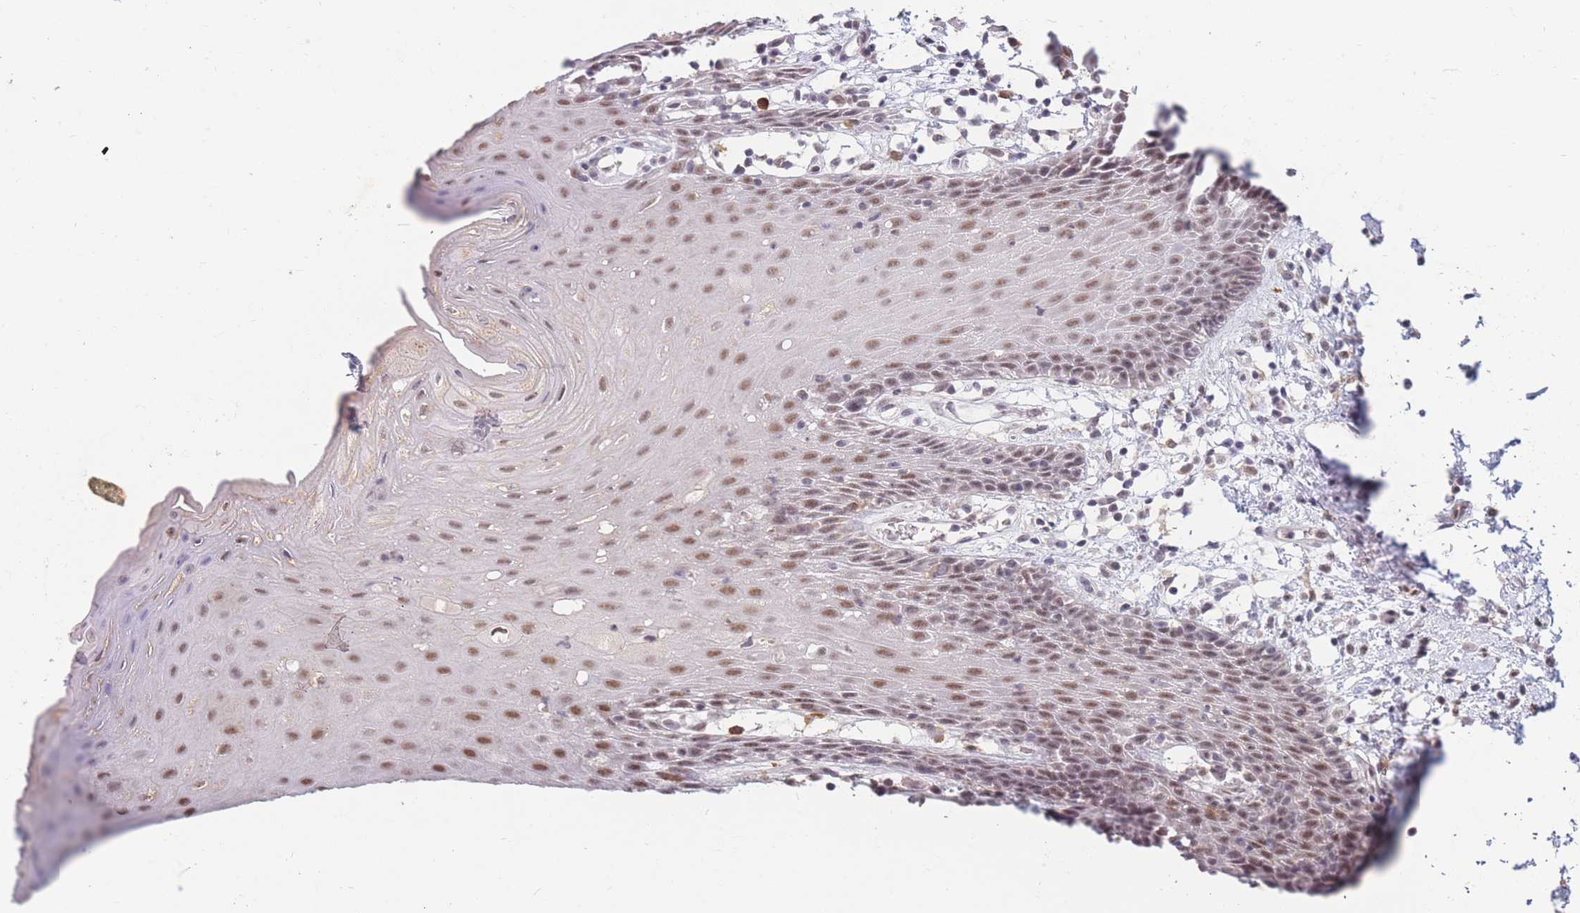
{"staining": {"intensity": "moderate", "quantity": "25%-75%", "location": "nuclear"}, "tissue": "oral mucosa", "cell_type": "Squamous epithelial cells", "image_type": "normal", "snomed": [{"axis": "morphology", "description": "Normal tissue, NOS"}, {"axis": "topography", "description": "Oral tissue"}, {"axis": "topography", "description": "Tounge, NOS"}], "caption": "Oral mucosa was stained to show a protein in brown. There is medium levels of moderate nuclear expression in about 25%-75% of squamous epithelial cells. (Brightfield microscopy of DAB IHC at high magnification).", "gene": "SNRPA1", "patient": {"sex": "female", "age": 59}}